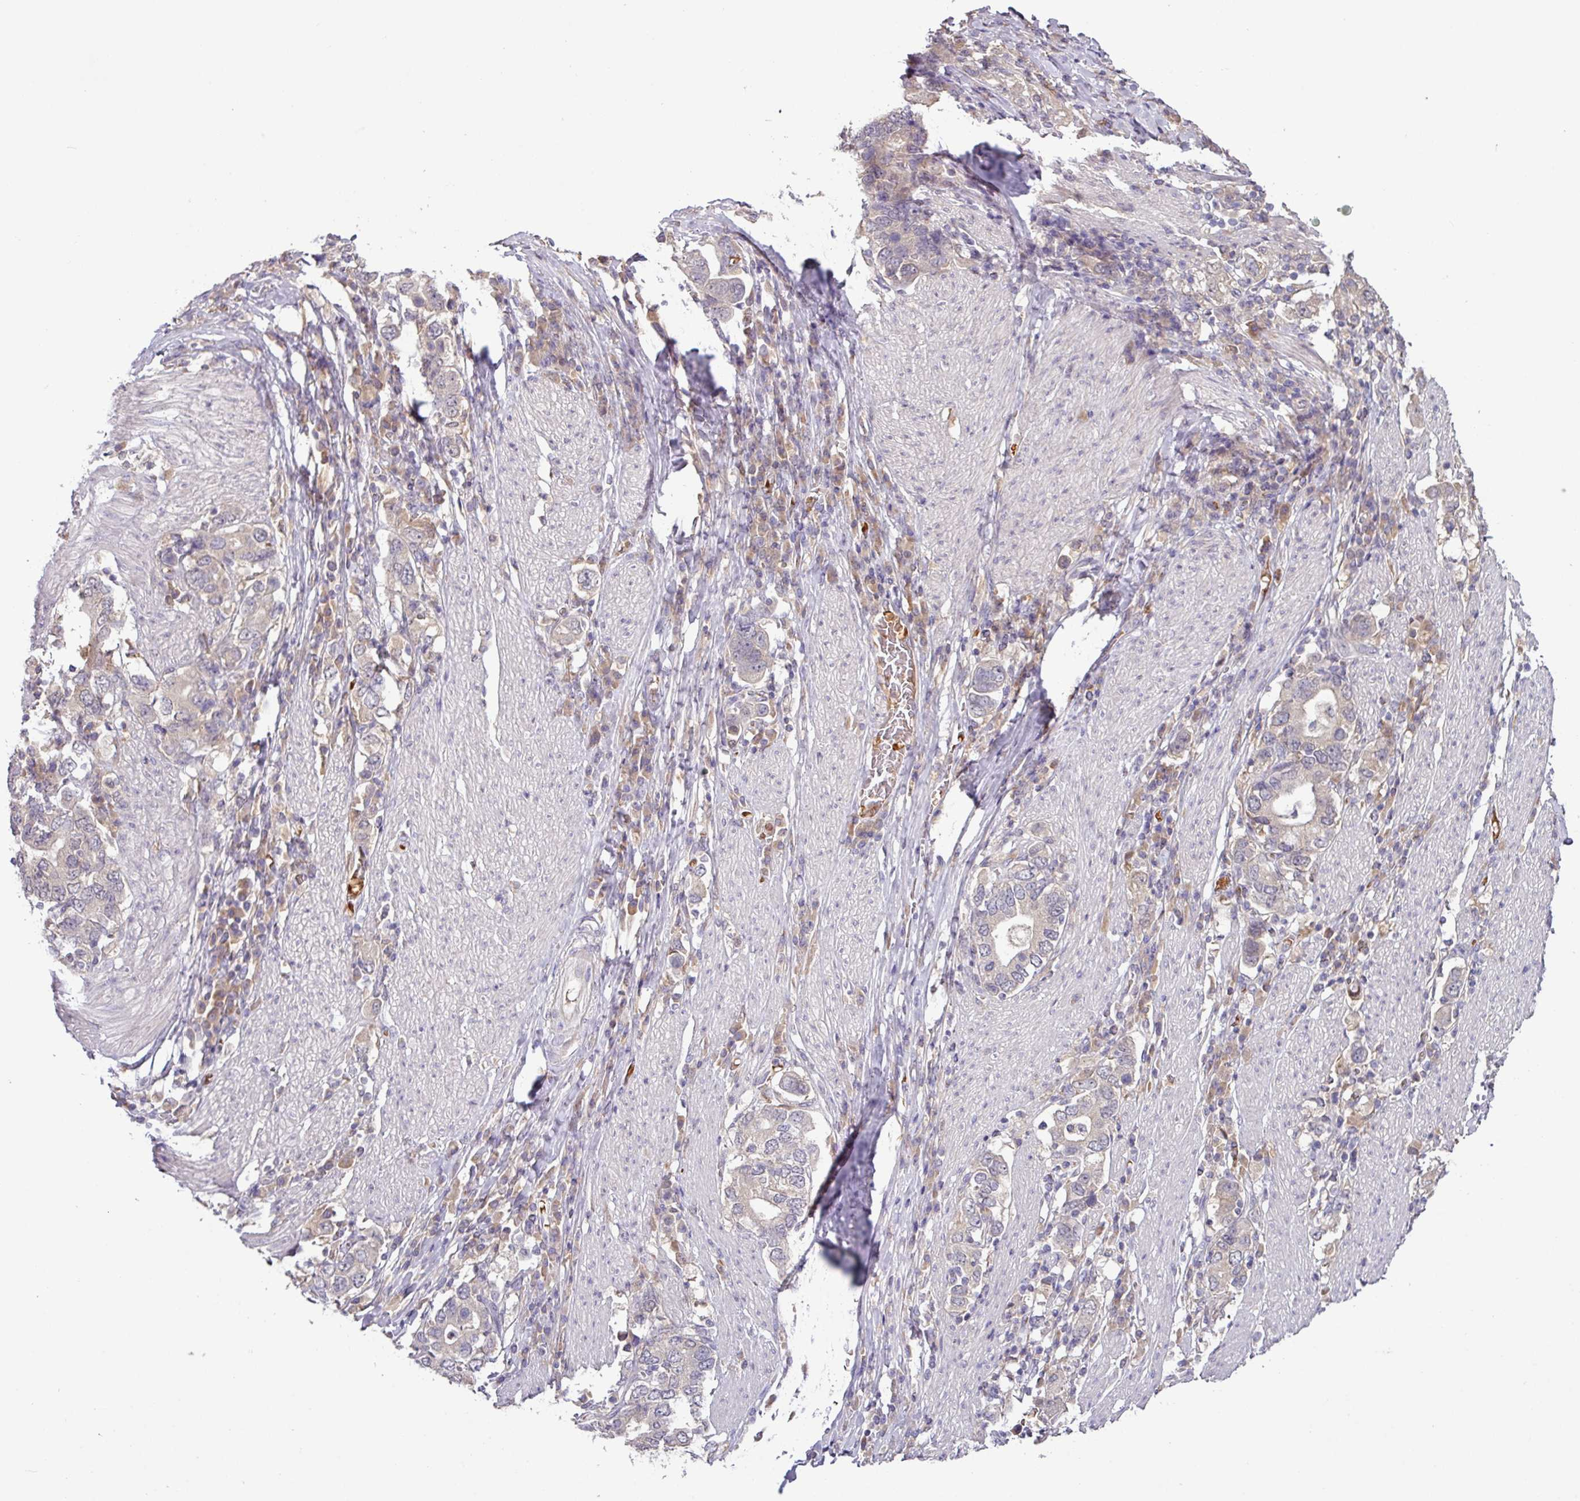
{"staining": {"intensity": "weak", "quantity": "<25%", "location": "cytoplasmic/membranous"}, "tissue": "stomach cancer", "cell_type": "Tumor cells", "image_type": "cancer", "snomed": [{"axis": "morphology", "description": "Adenocarcinoma, NOS"}, {"axis": "topography", "description": "Stomach, upper"}, {"axis": "topography", "description": "Stomach"}], "caption": "A micrograph of human adenocarcinoma (stomach) is negative for staining in tumor cells.", "gene": "SLC5A10", "patient": {"sex": "male", "age": 62}}